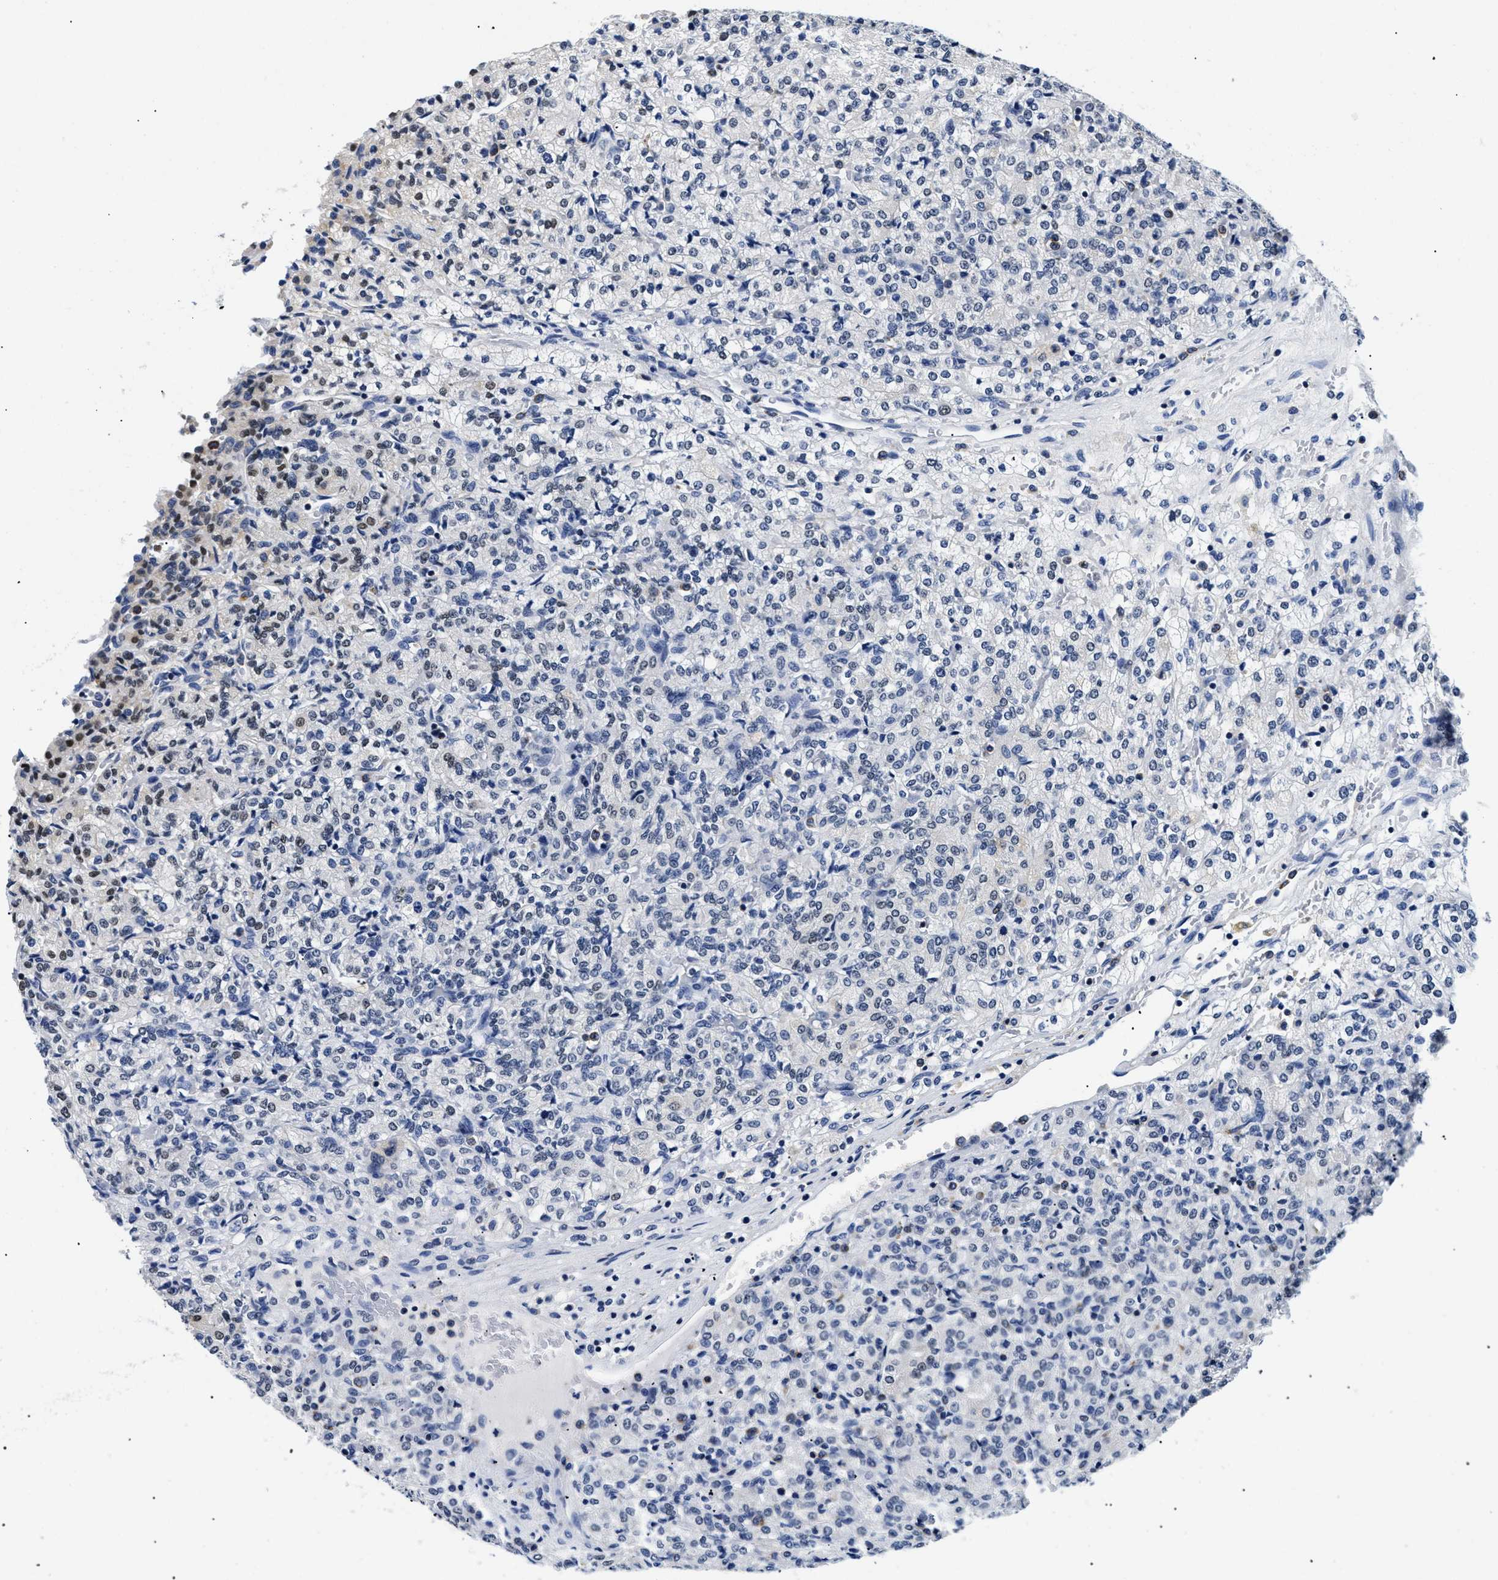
{"staining": {"intensity": "negative", "quantity": "none", "location": "none"}, "tissue": "renal cancer", "cell_type": "Tumor cells", "image_type": "cancer", "snomed": [{"axis": "morphology", "description": "Adenocarcinoma, NOS"}, {"axis": "topography", "description": "Kidney"}], "caption": "This is an IHC micrograph of human renal adenocarcinoma. There is no staining in tumor cells.", "gene": "MEA1", "patient": {"sex": "male", "age": 77}}